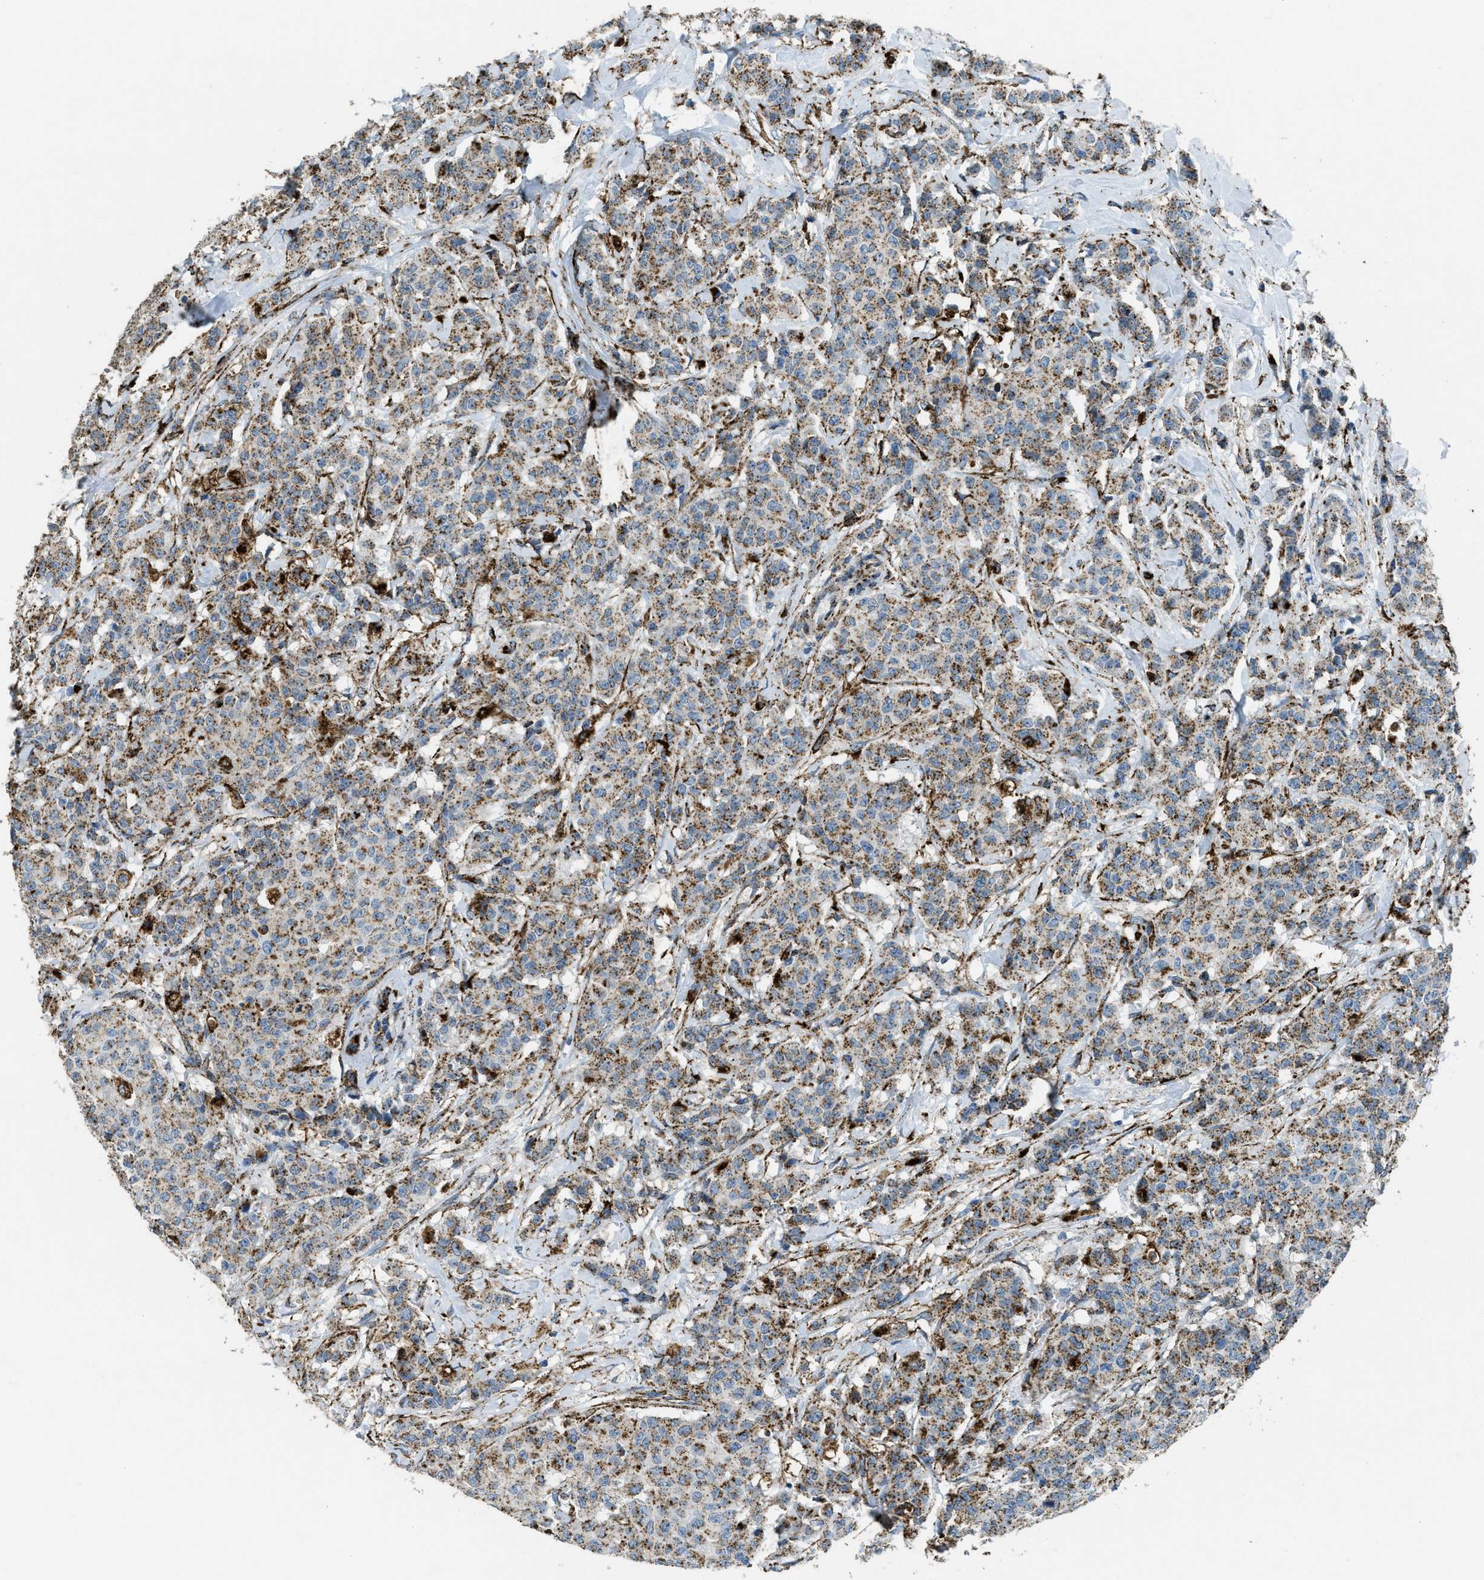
{"staining": {"intensity": "moderate", "quantity": ">75%", "location": "cytoplasmic/membranous"}, "tissue": "breast cancer", "cell_type": "Tumor cells", "image_type": "cancer", "snomed": [{"axis": "morphology", "description": "Normal tissue, NOS"}, {"axis": "morphology", "description": "Duct carcinoma"}, {"axis": "topography", "description": "Breast"}], "caption": "Breast cancer stained with DAB (3,3'-diaminobenzidine) immunohistochemistry (IHC) displays medium levels of moderate cytoplasmic/membranous positivity in approximately >75% of tumor cells.", "gene": "SCARB2", "patient": {"sex": "female", "age": 40}}